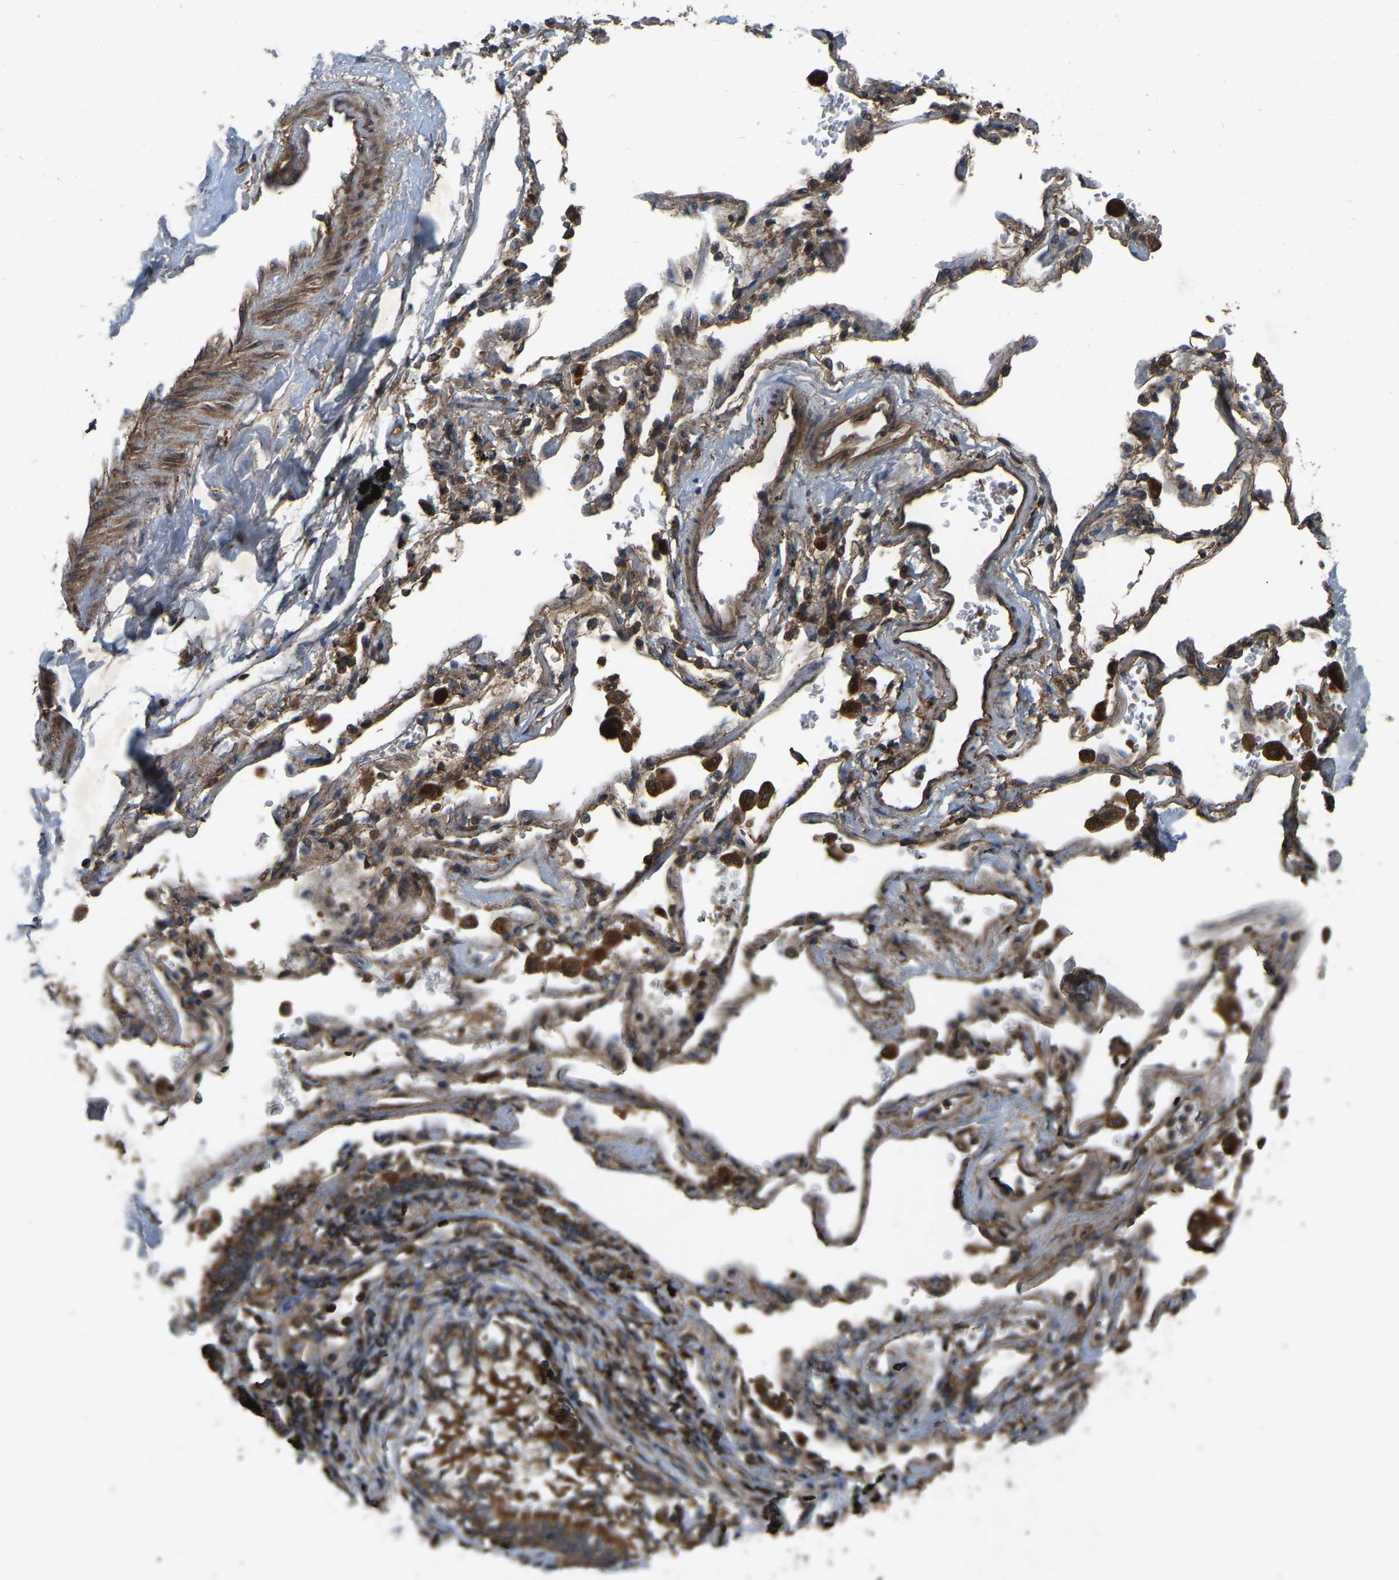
{"staining": {"intensity": "moderate", "quantity": ">75%", "location": "cytoplasmic/membranous"}, "tissue": "adipose tissue", "cell_type": "Adipocytes", "image_type": "normal", "snomed": [{"axis": "morphology", "description": "Normal tissue, NOS"}, {"axis": "topography", "description": "Cartilage tissue"}, {"axis": "topography", "description": "Lung"}], "caption": "About >75% of adipocytes in unremarkable adipose tissue display moderate cytoplasmic/membranous protein expression as visualized by brown immunohistochemical staining.", "gene": "SAMD9L", "patient": {"sex": "female", "age": 77}}